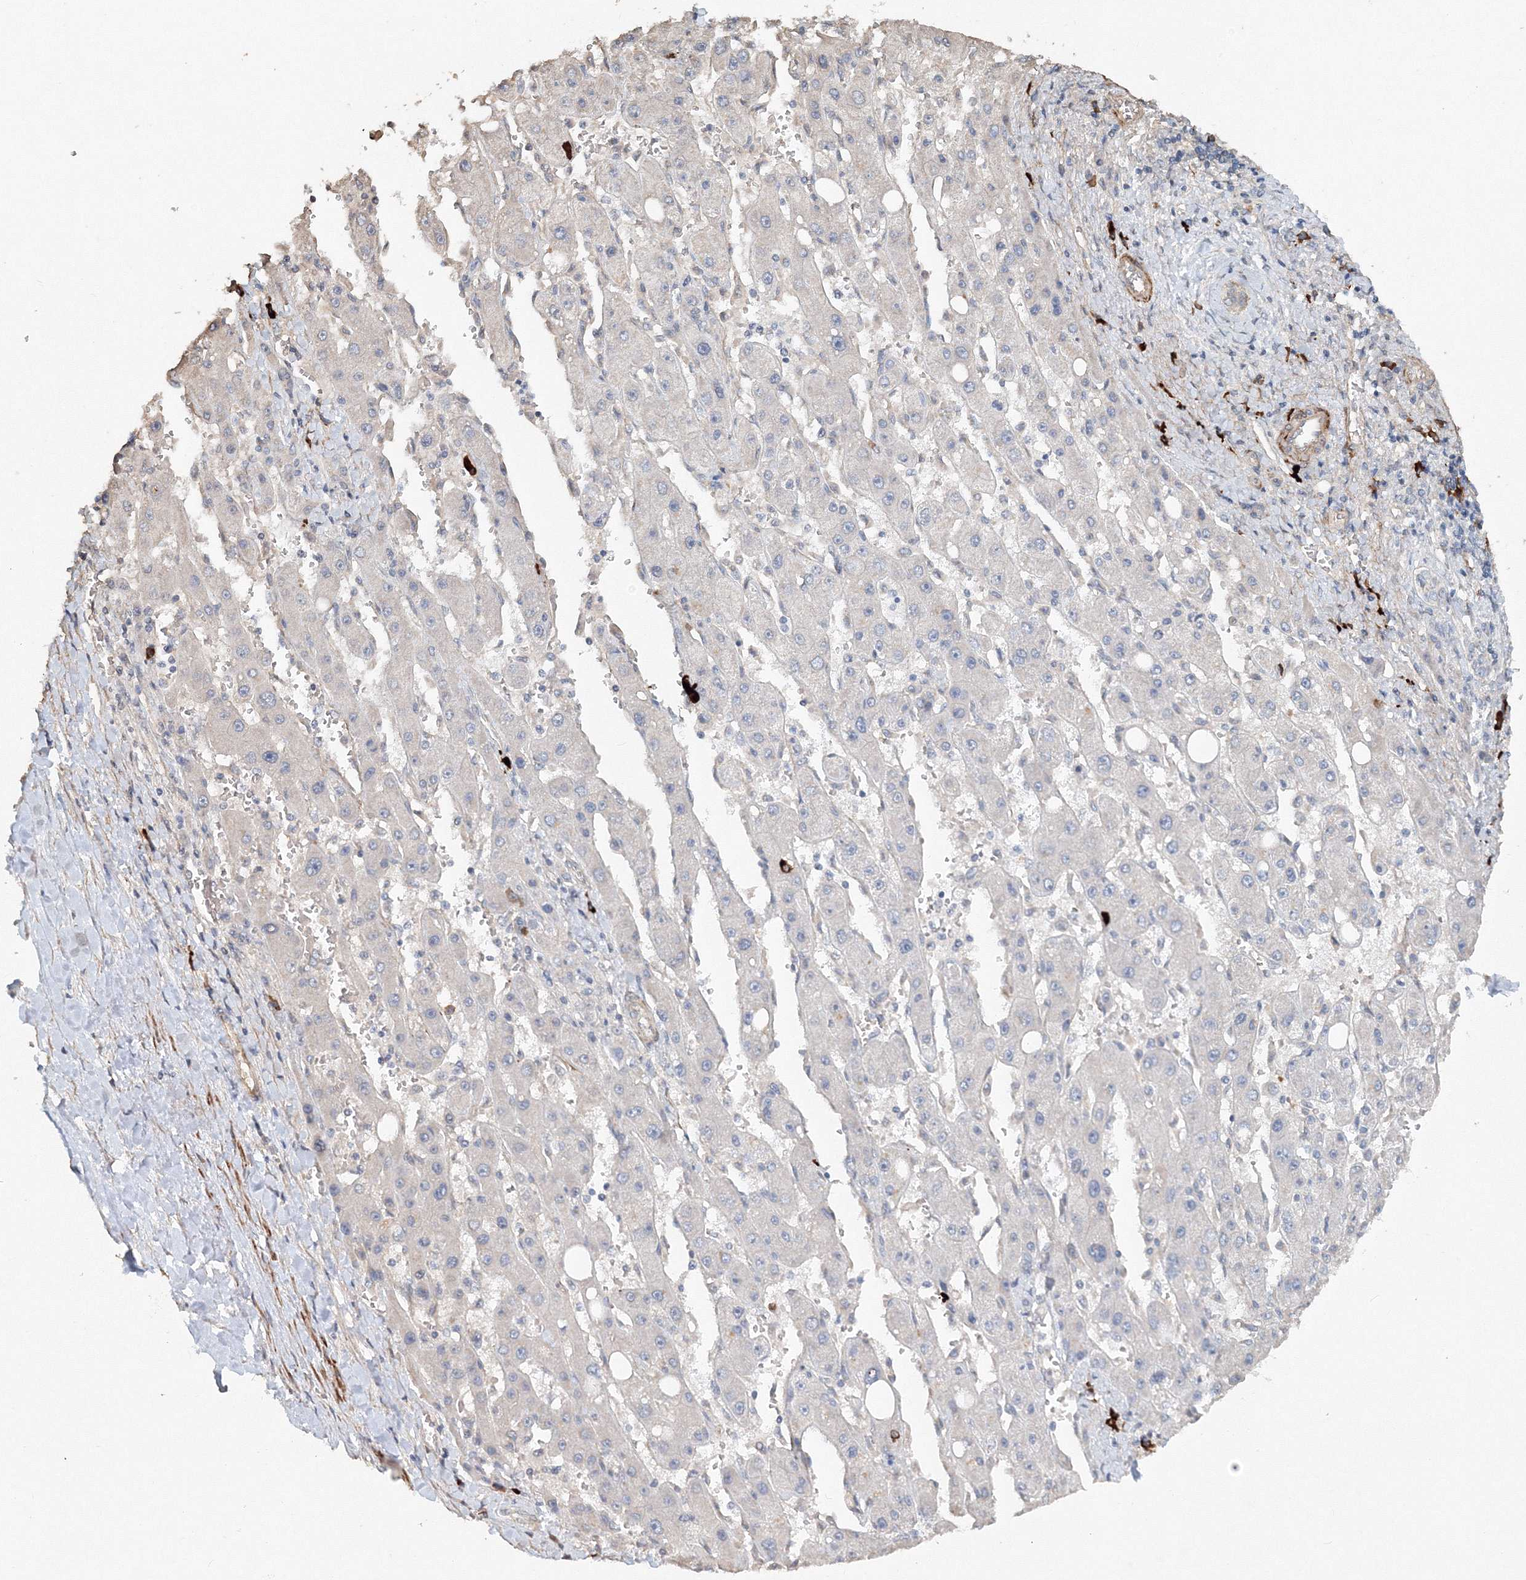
{"staining": {"intensity": "negative", "quantity": "none", "location": "none"}, "tissue": "liver cancer", "cell_type": "Tumor cells", "image_type": "cancer", "snomed": [{"axis": "morphology", "description": "Carcinoma, Hepatocellular, NOS"}, {"axis": "topography", "description": "Liver"}], "caption": "Protein analysis of hepatocellular carcinoma (liver) exhibits no significant staining in tumor cells.", "gene": "NALF2", "patient": {"sex": "female", "age": 73}}